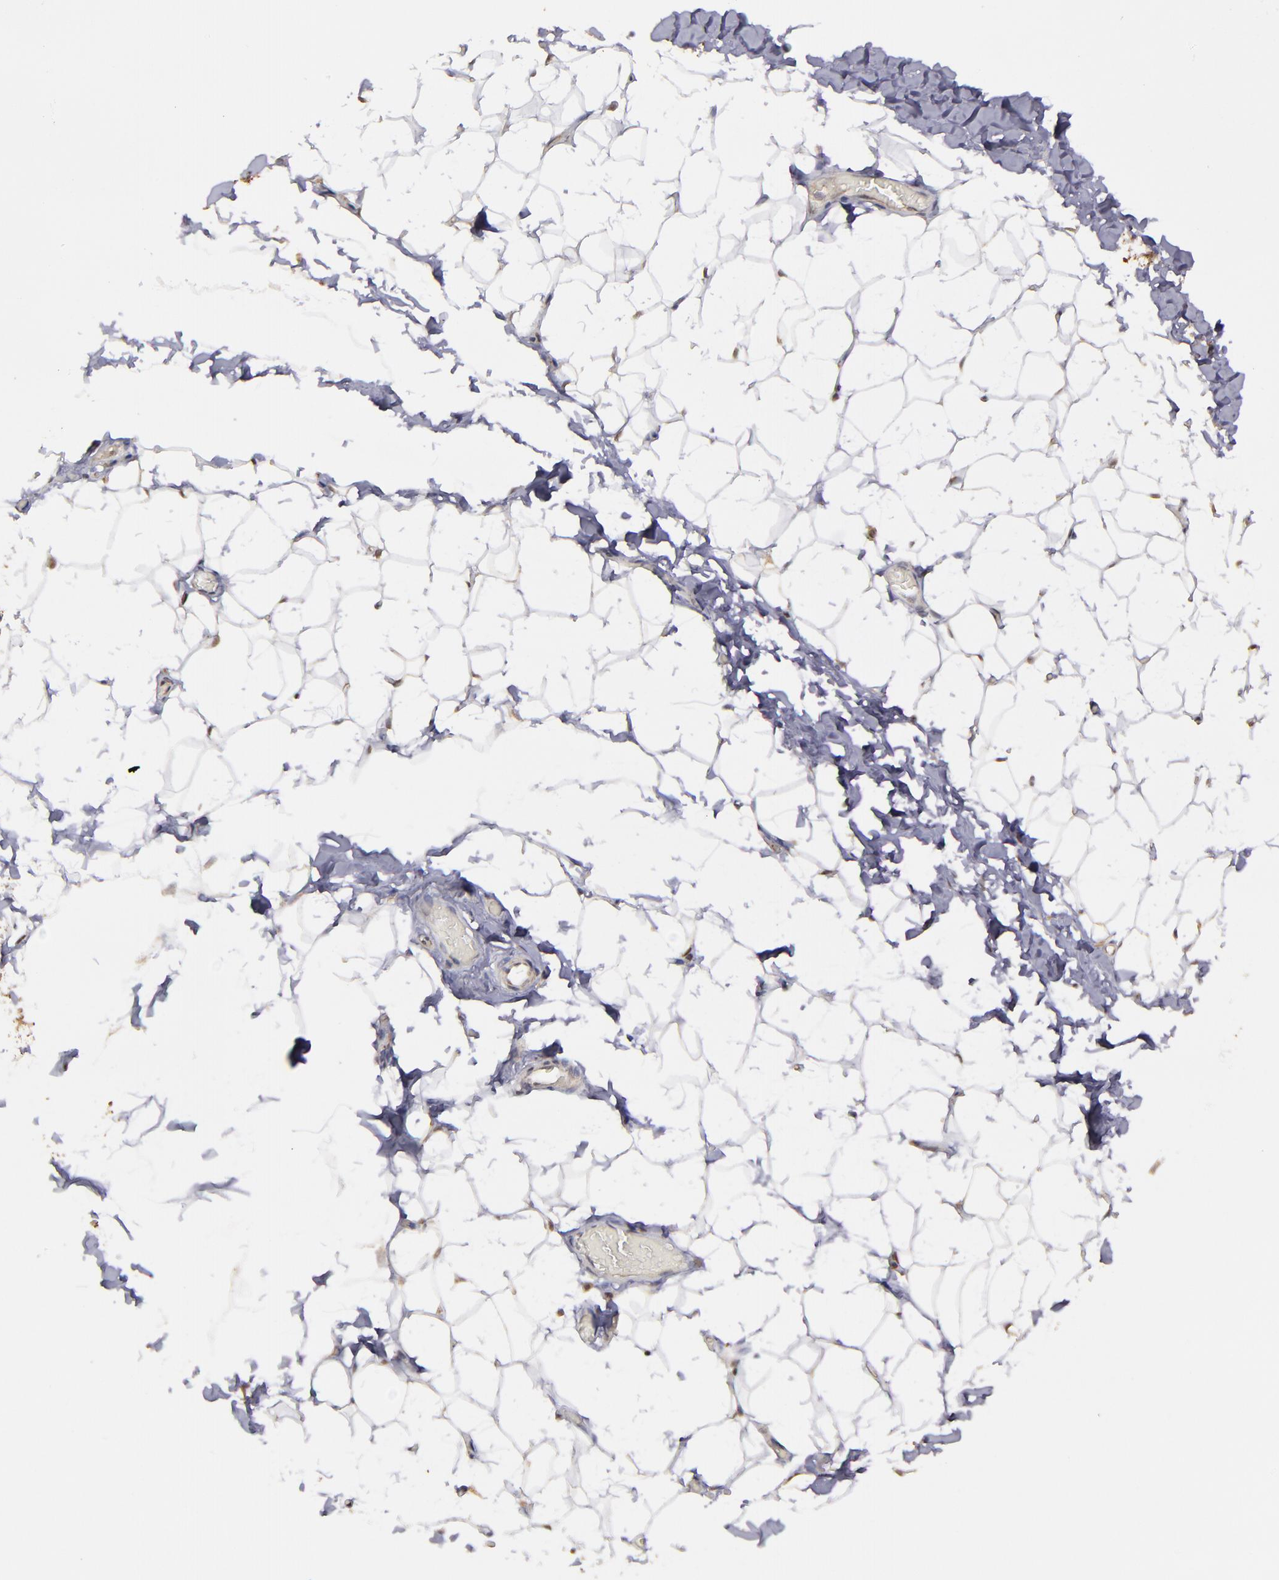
{"staining": {"intensity": "weak", "quantity": ">75%", "location": "cytoplasmic/membranous"}, "tissue": "adipose tissue", "cell_type": "Adipocytes", "image_type": "normal", "snomed": [{"axis": "morphology", "description": "Normal tissue, NOS"}, {"axis": "topography", "description": "Soft tissue"}], "caption": "Normal adipose tissue was stained to show a protein in brown. There is low levels of weak cytoplasmic/membranous positivity in about >75% of adipocytes. The protein of interest is shown in brown color, while the nuclei are stained blue.", "gene": "SIPA1L1", "patient": {"sex": "male", "age": 26}}